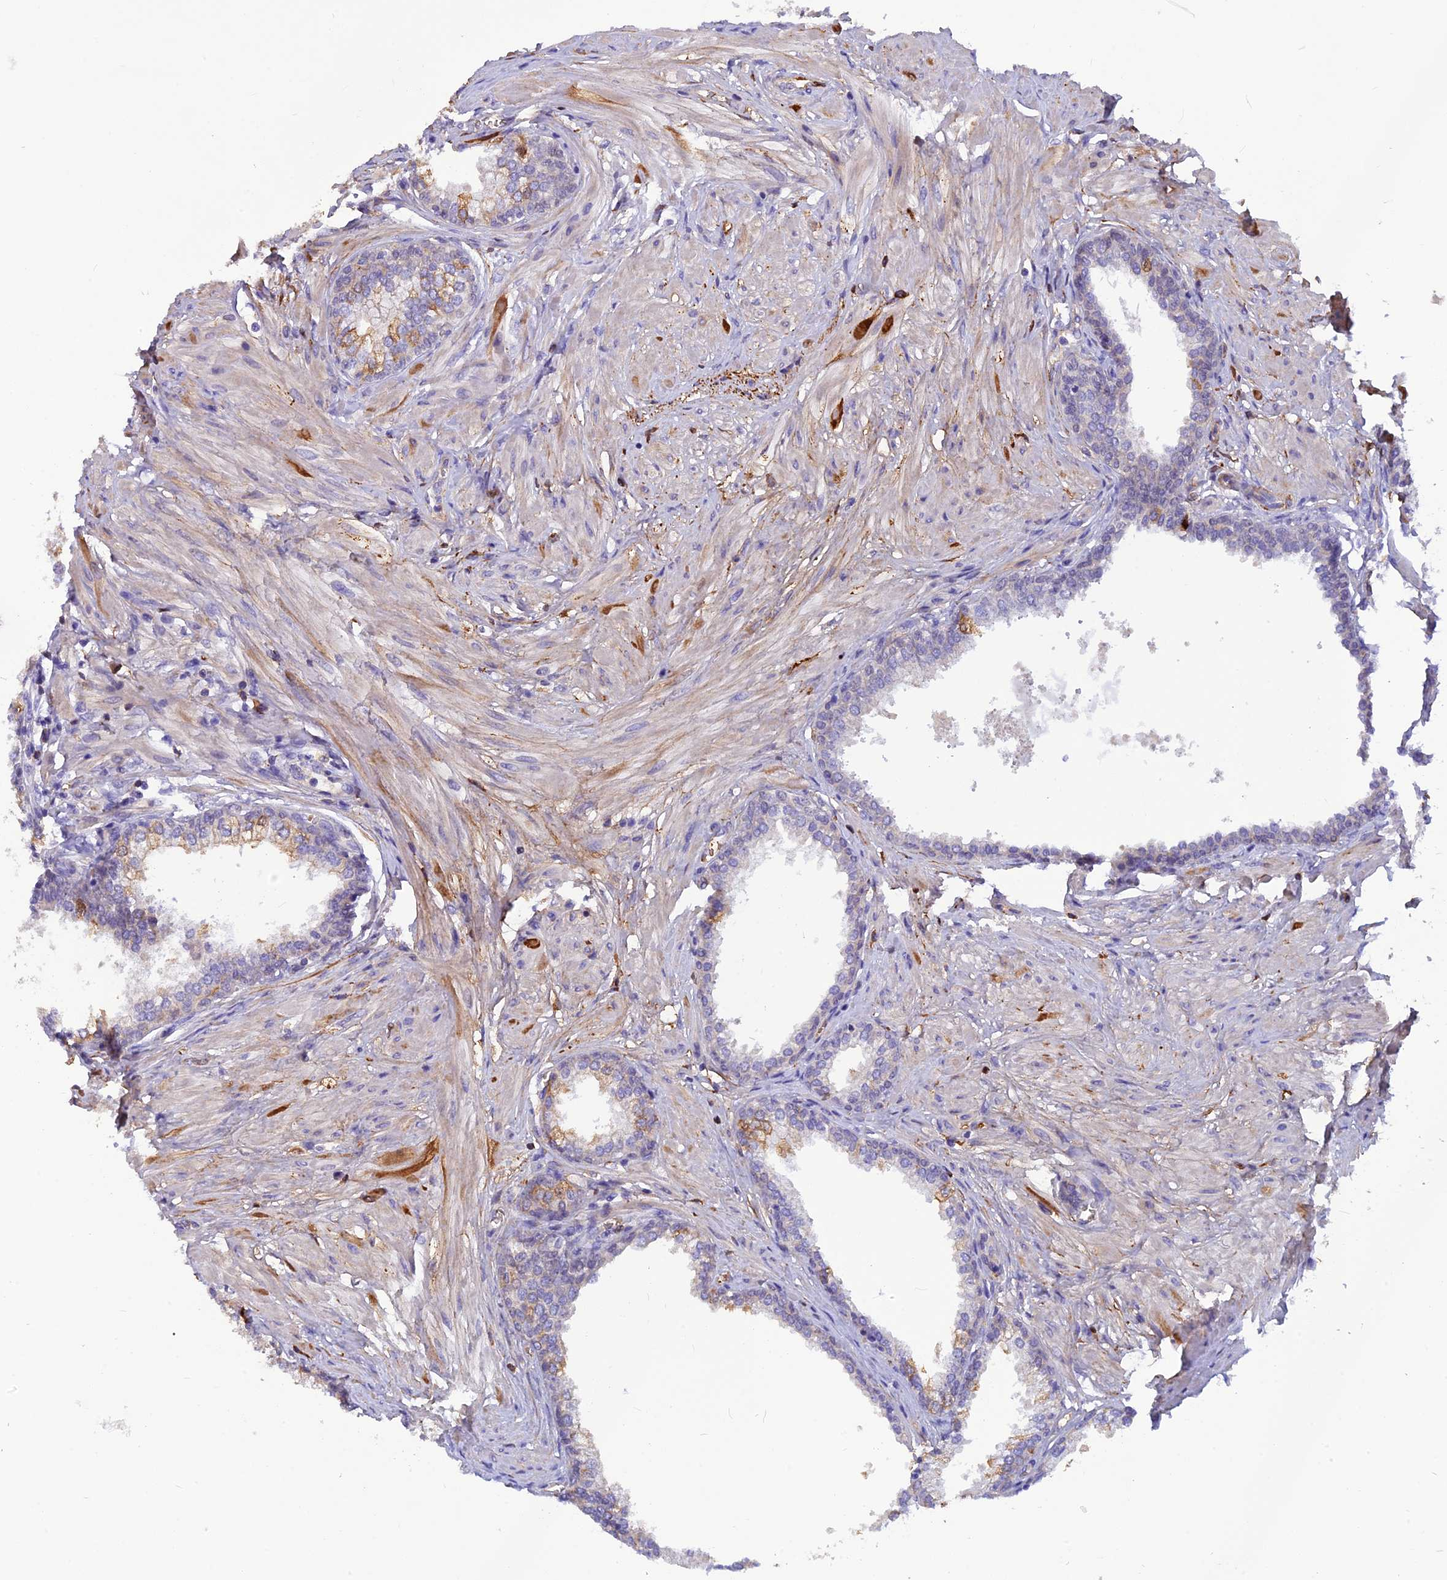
{"staining": {"intensity": "moderate", "quantity": "<25%", "location": "cytoplasmic/membranous"}, "tissue": "prostate", "cell_type": "Glandular cells", "image_type": "normal", "snomed": [{"axis": "morphology", "description": "Normal tissue, NOS"}, {"axis": "morphology", "description": "Urothelial carcinoma, Low grade"}, {"axis": "topography", "description": "Urinary bladder"}, {"axis": "topography", "description": "Prostate"}], "caption": "IHC histopathology image of benign human prostate stained for a protein (brown), which shows low levels of moderate cytoplasmic/membranous positivity in approximately <25% of glandular cells.", "gene": "PZP", "patient": {"sex": "male", "age": 60}}